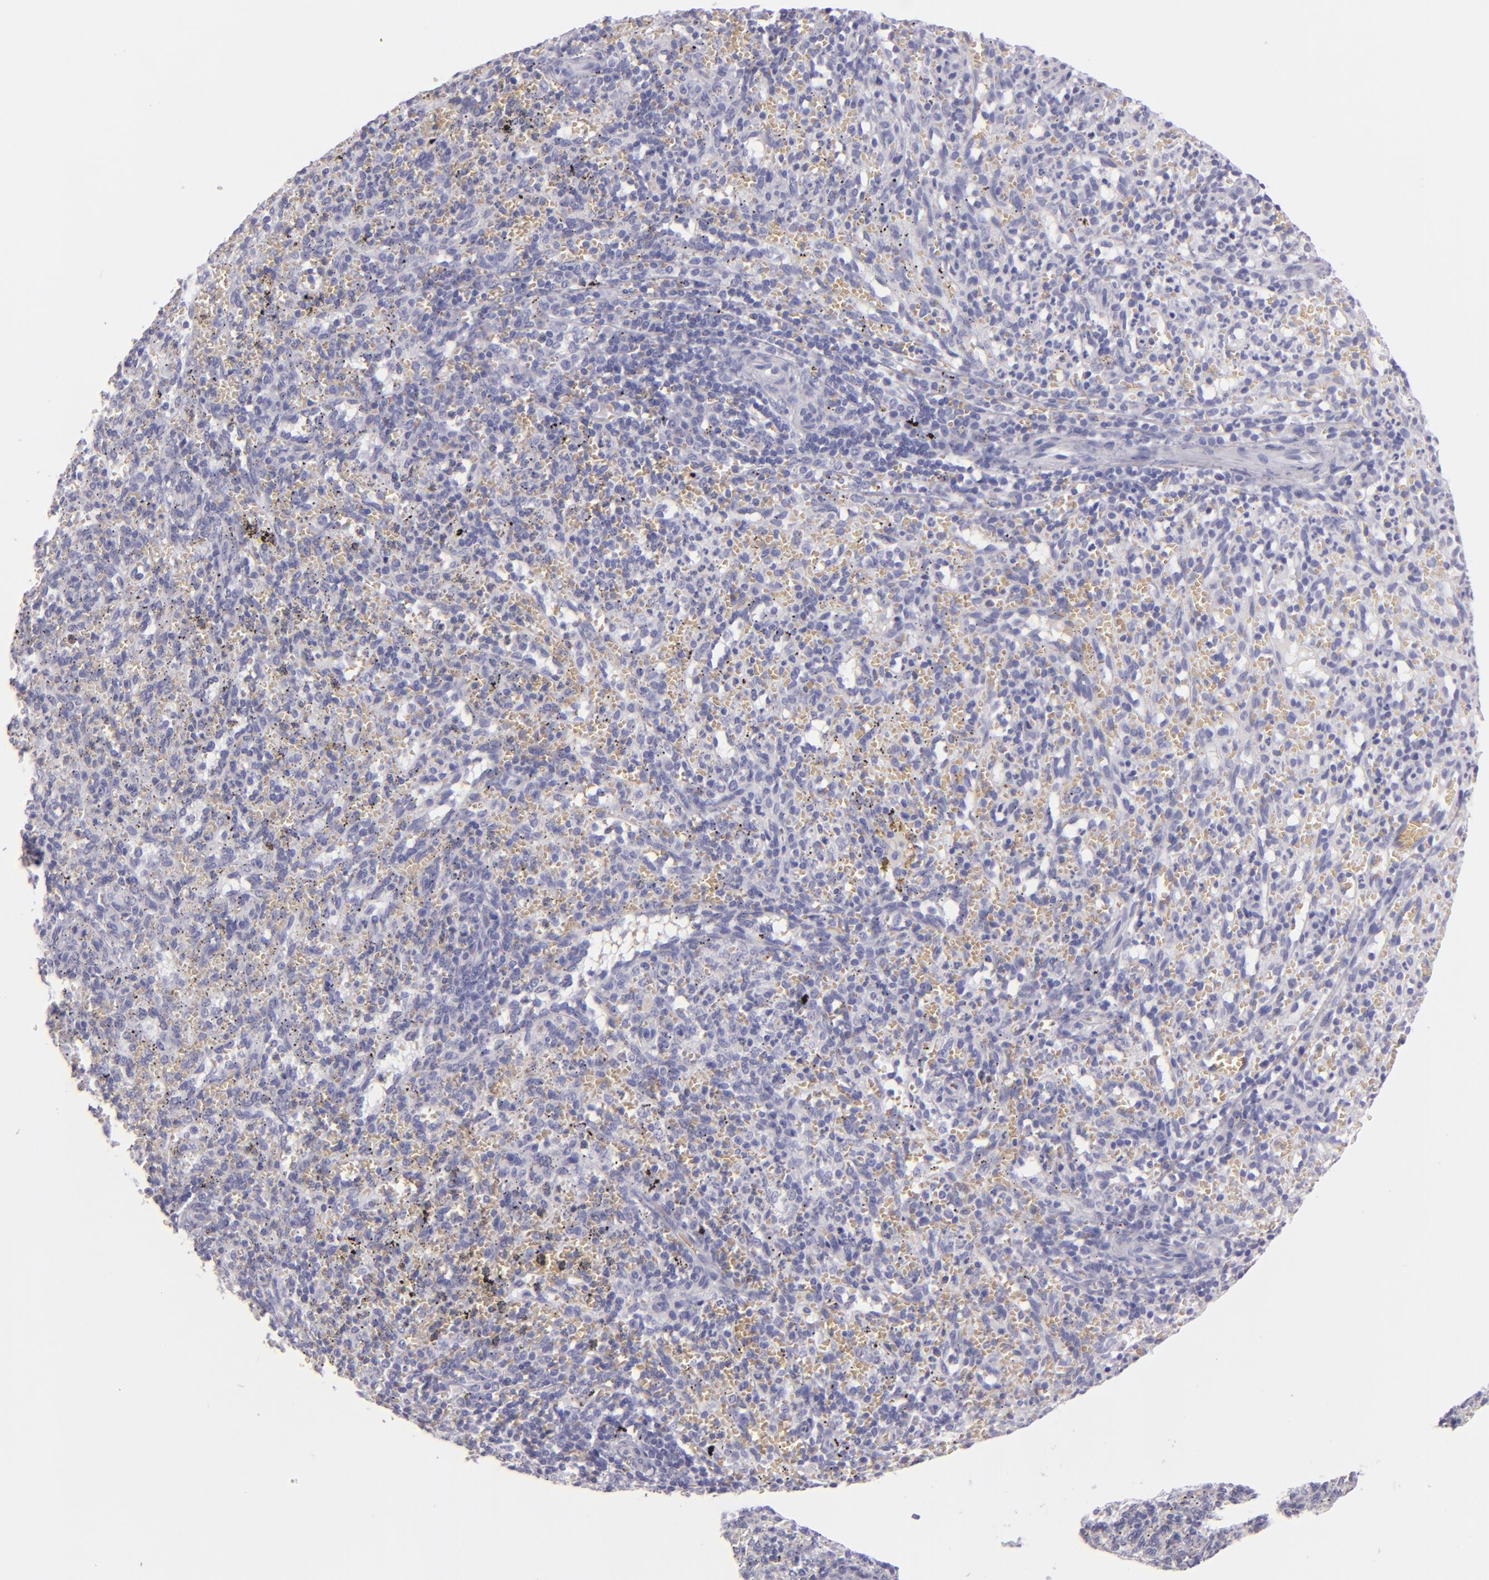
{"staining": {"intensity": "negative", "quantity": "none", "location": "none"}, "tissue": "spleen", "cell_type": "Cells in red pulp", "image_type": "normal", "snomed": [{"axis": "morphology", "description": "Normal tissue, NOS"}, {"axis": "topography", "description": "Spleen"}], "caption": "This is a photomicrograph of immunohistochemistry (IHC) staining of normal spleen, which shows no expression in cells in red pulp. The staining is performed using DAB (3,3'-diaminobenzidine) brown chromogen with nuclei counter-stained in using hematoxylin.", "gene": "MUC5AC", "patient": {"sex": "female", "age": 10}}